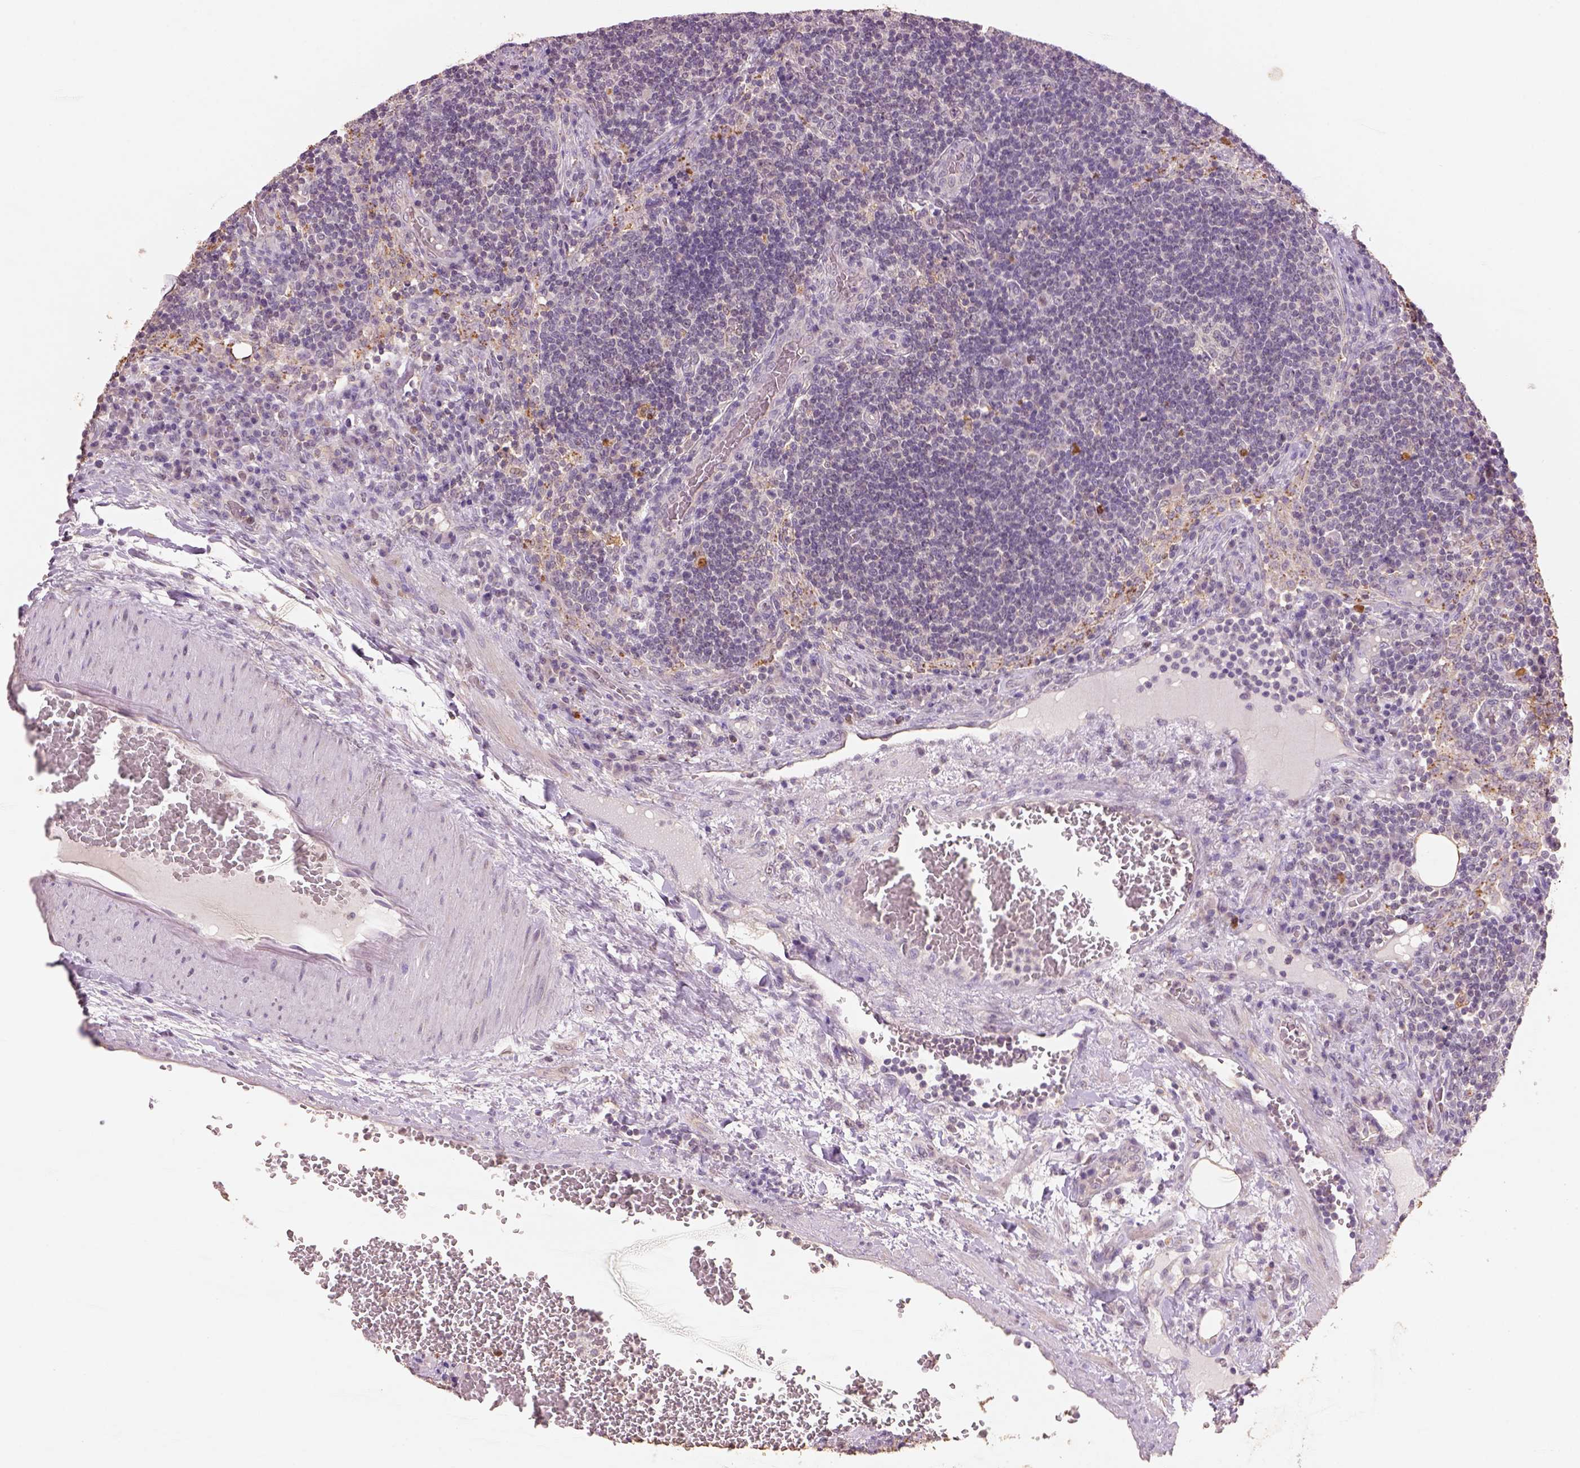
{"staining": {"intensity": "strong", "quantity": "<25%", "location": "cytoplasmic/membranous"}, "tissue": "lymph node", "cell_type": "Non-germinal center cells", "image_type": "normal", "snomed": [{"axis": "morphology", "description": "Normal tissue, NOS"}, {"axis": "topography", "description": "Lymph node"}], "caption": "Non-germinal center cells show medium levels of strong cytoplasmic/membranous expression in about <25% of cells in benign human lymph node.", "gene": "AP2B1", "patient": {"sex": "male", "age": 63}}